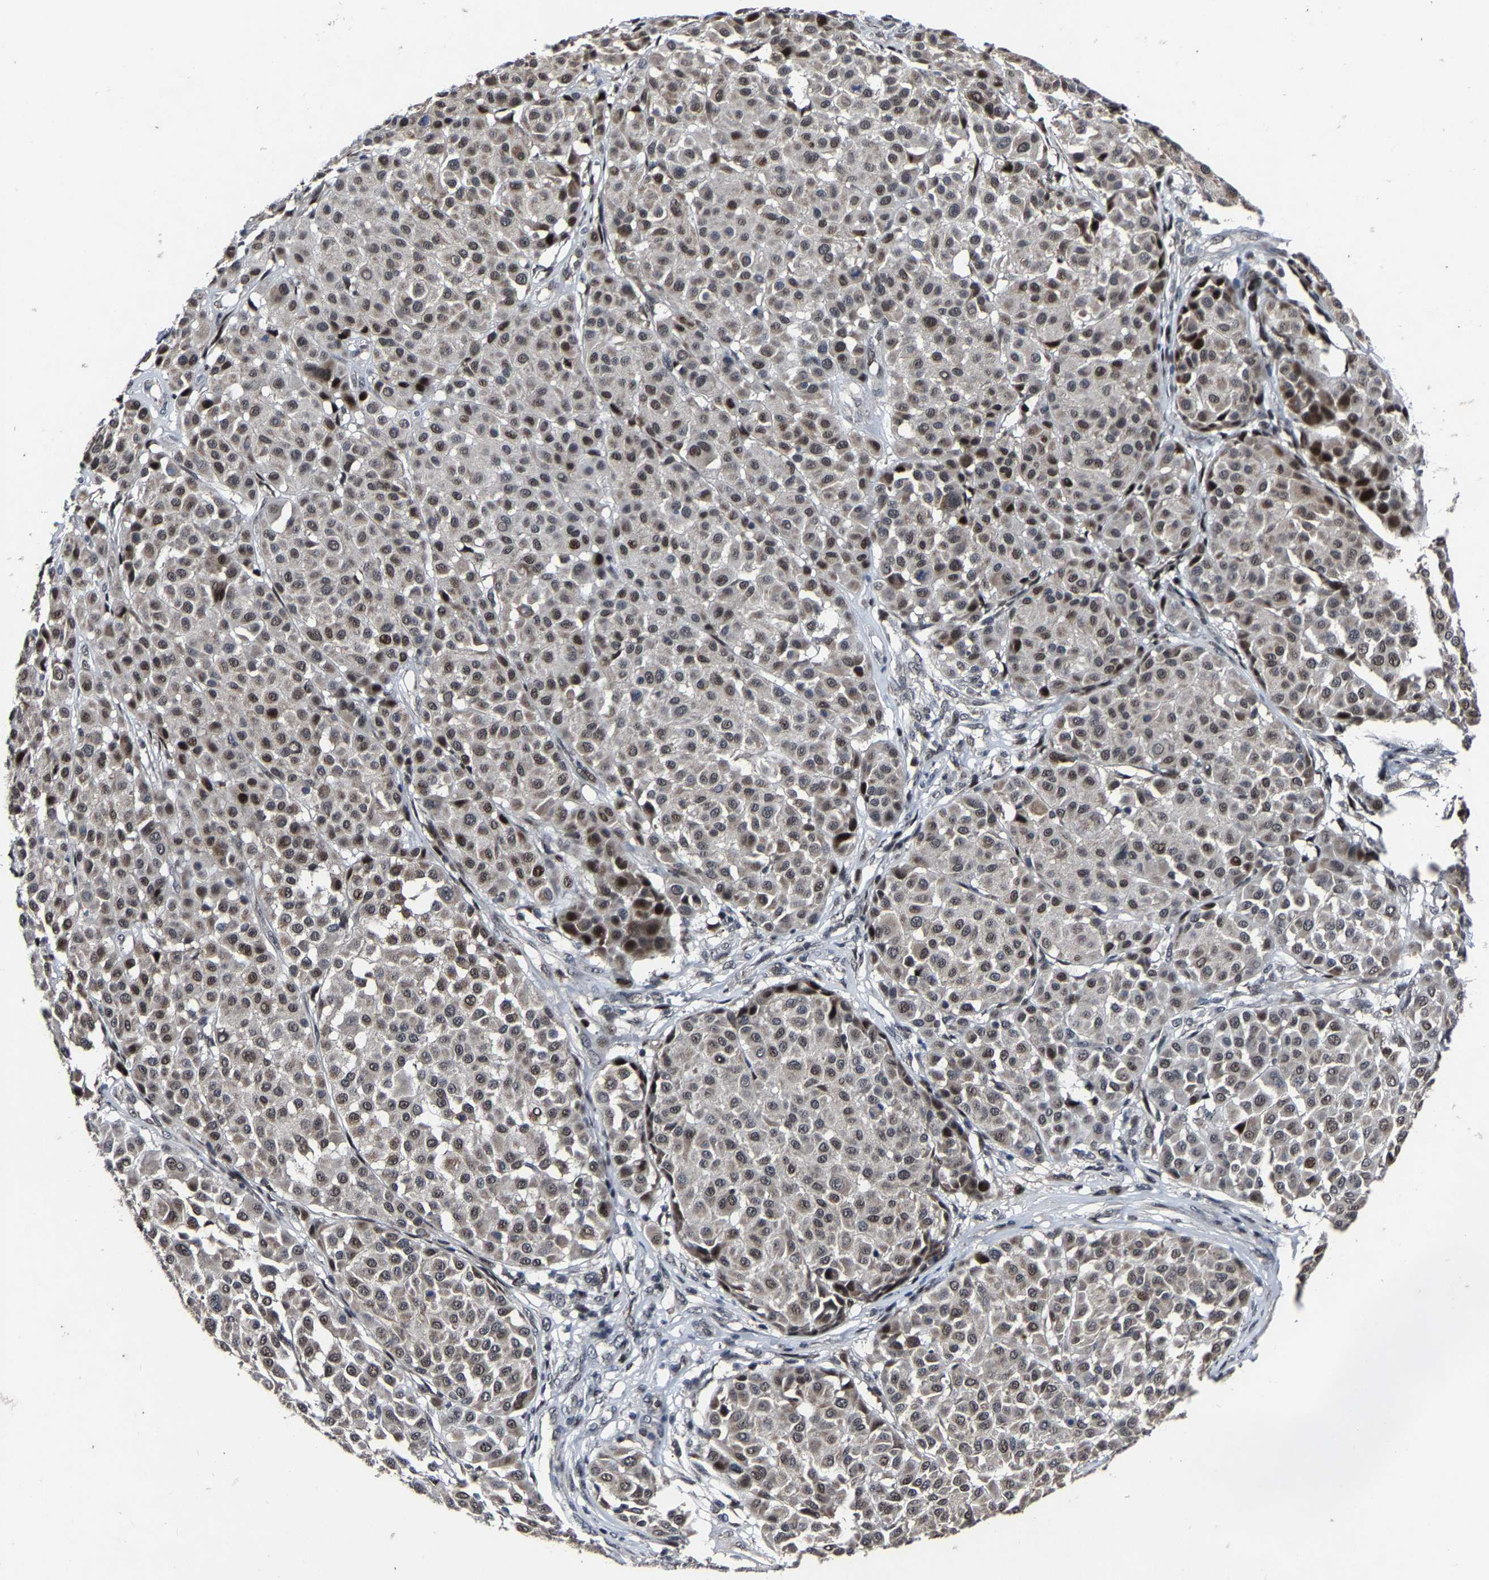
{"staining": {"intensity": "moderate", "quantity": ">75%", "location": "nuclear"}, "tissue": "melanoma", "cell_type": "Tumor cells", "image_type": "cancer", "snomed": [{"axis": "morphology", "description": "Malignant melanoma, Metastatic site"}, {"axis": "topography", "description": "Soft tissue"}], "caption": "The image reveals staining of melanoma, revealing moderate nuclear protein positivity (brown color) within tumor cells.", "gene": "LSM8", "patient": {"sex": "male", "age": 41}}